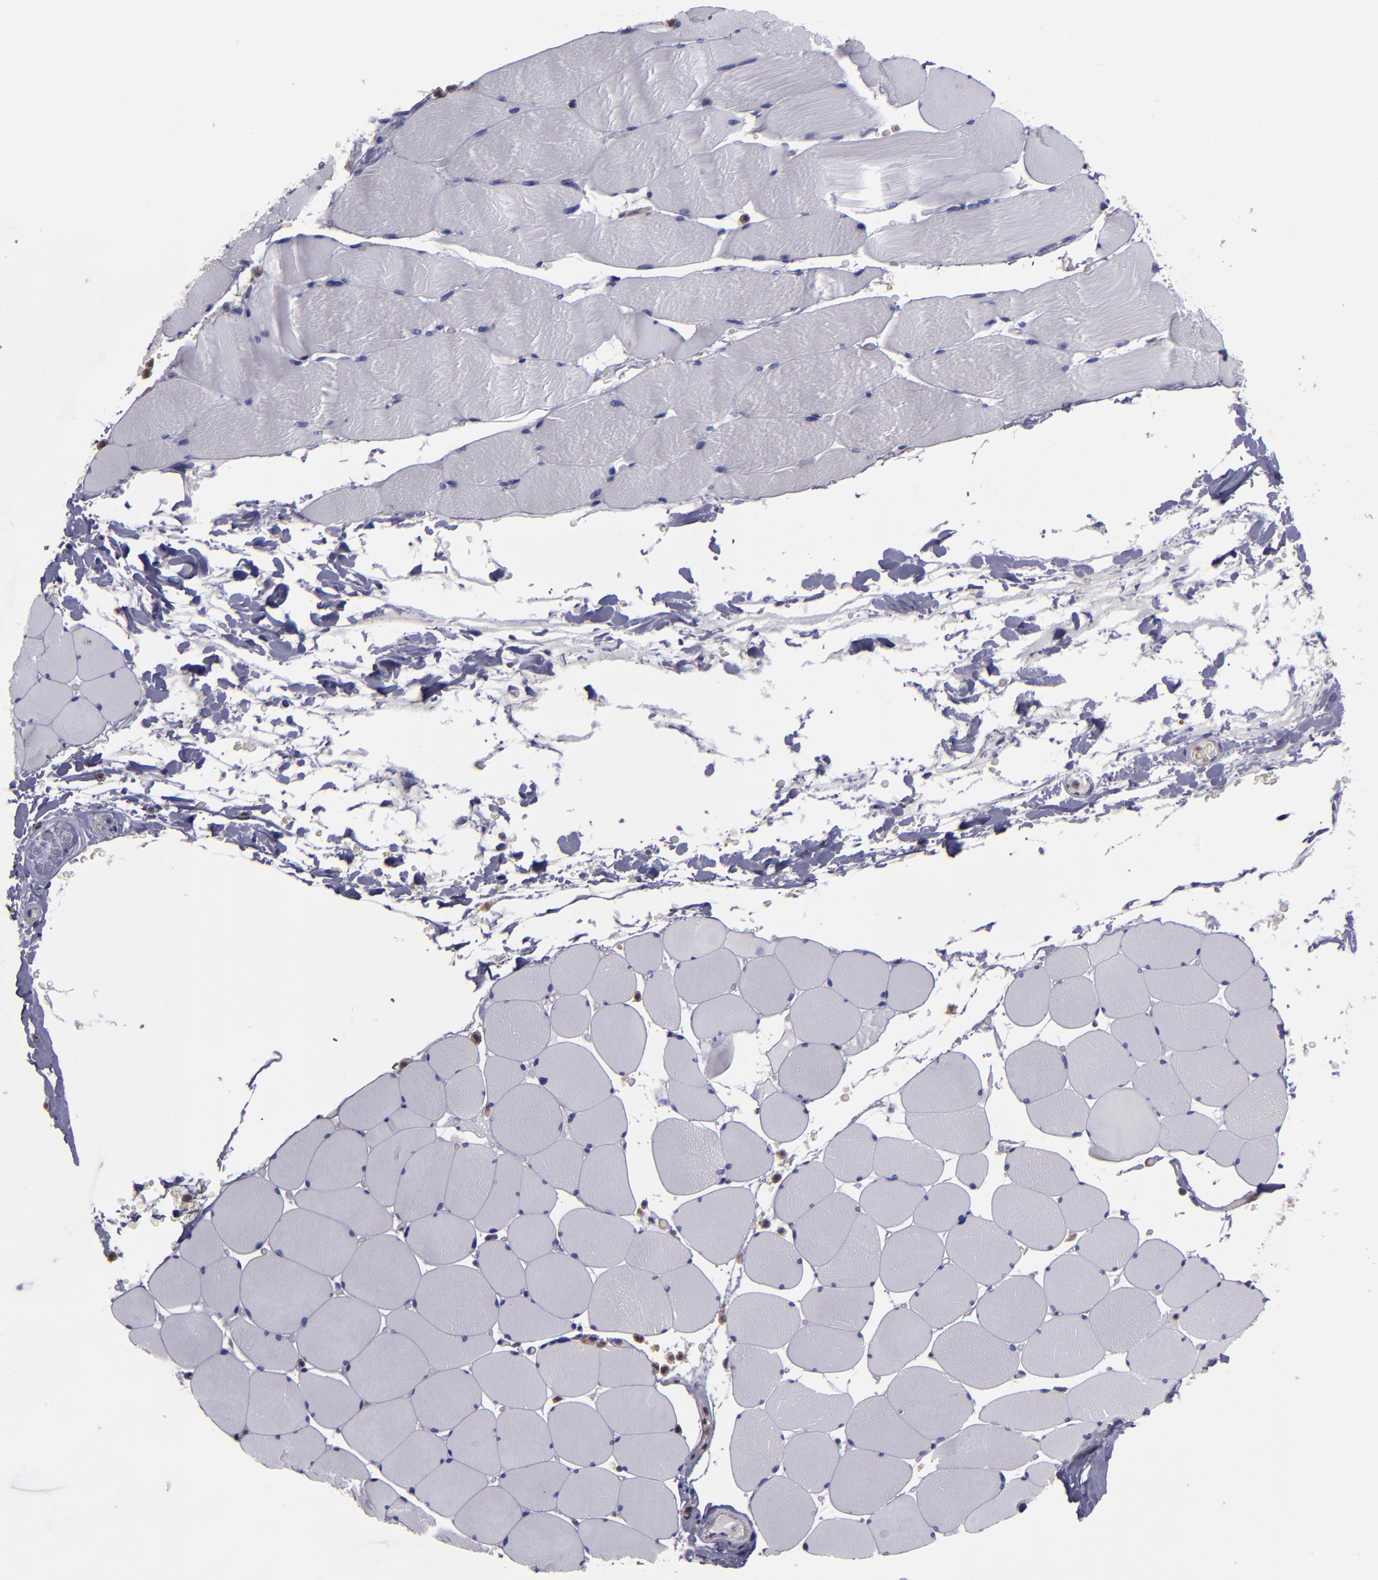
{"staining": {"intensity": "negative", "quantity": "none", "location": "none"}, "tissue": "skeletal muscle", "cell_type": "Myocytes", "image_type": "normal", "snomed": [{"axis": "morphology", "description": "Normal tissue, NOS"}, {"axis": "topography", "description": "Skeletal muscle"}], "caption": "Micrograph shows no protein positivity in myocytes of unremarkable skeletal muscle.", "gene": "CARS1", "patient": {"sex": "male", "age": 62}}